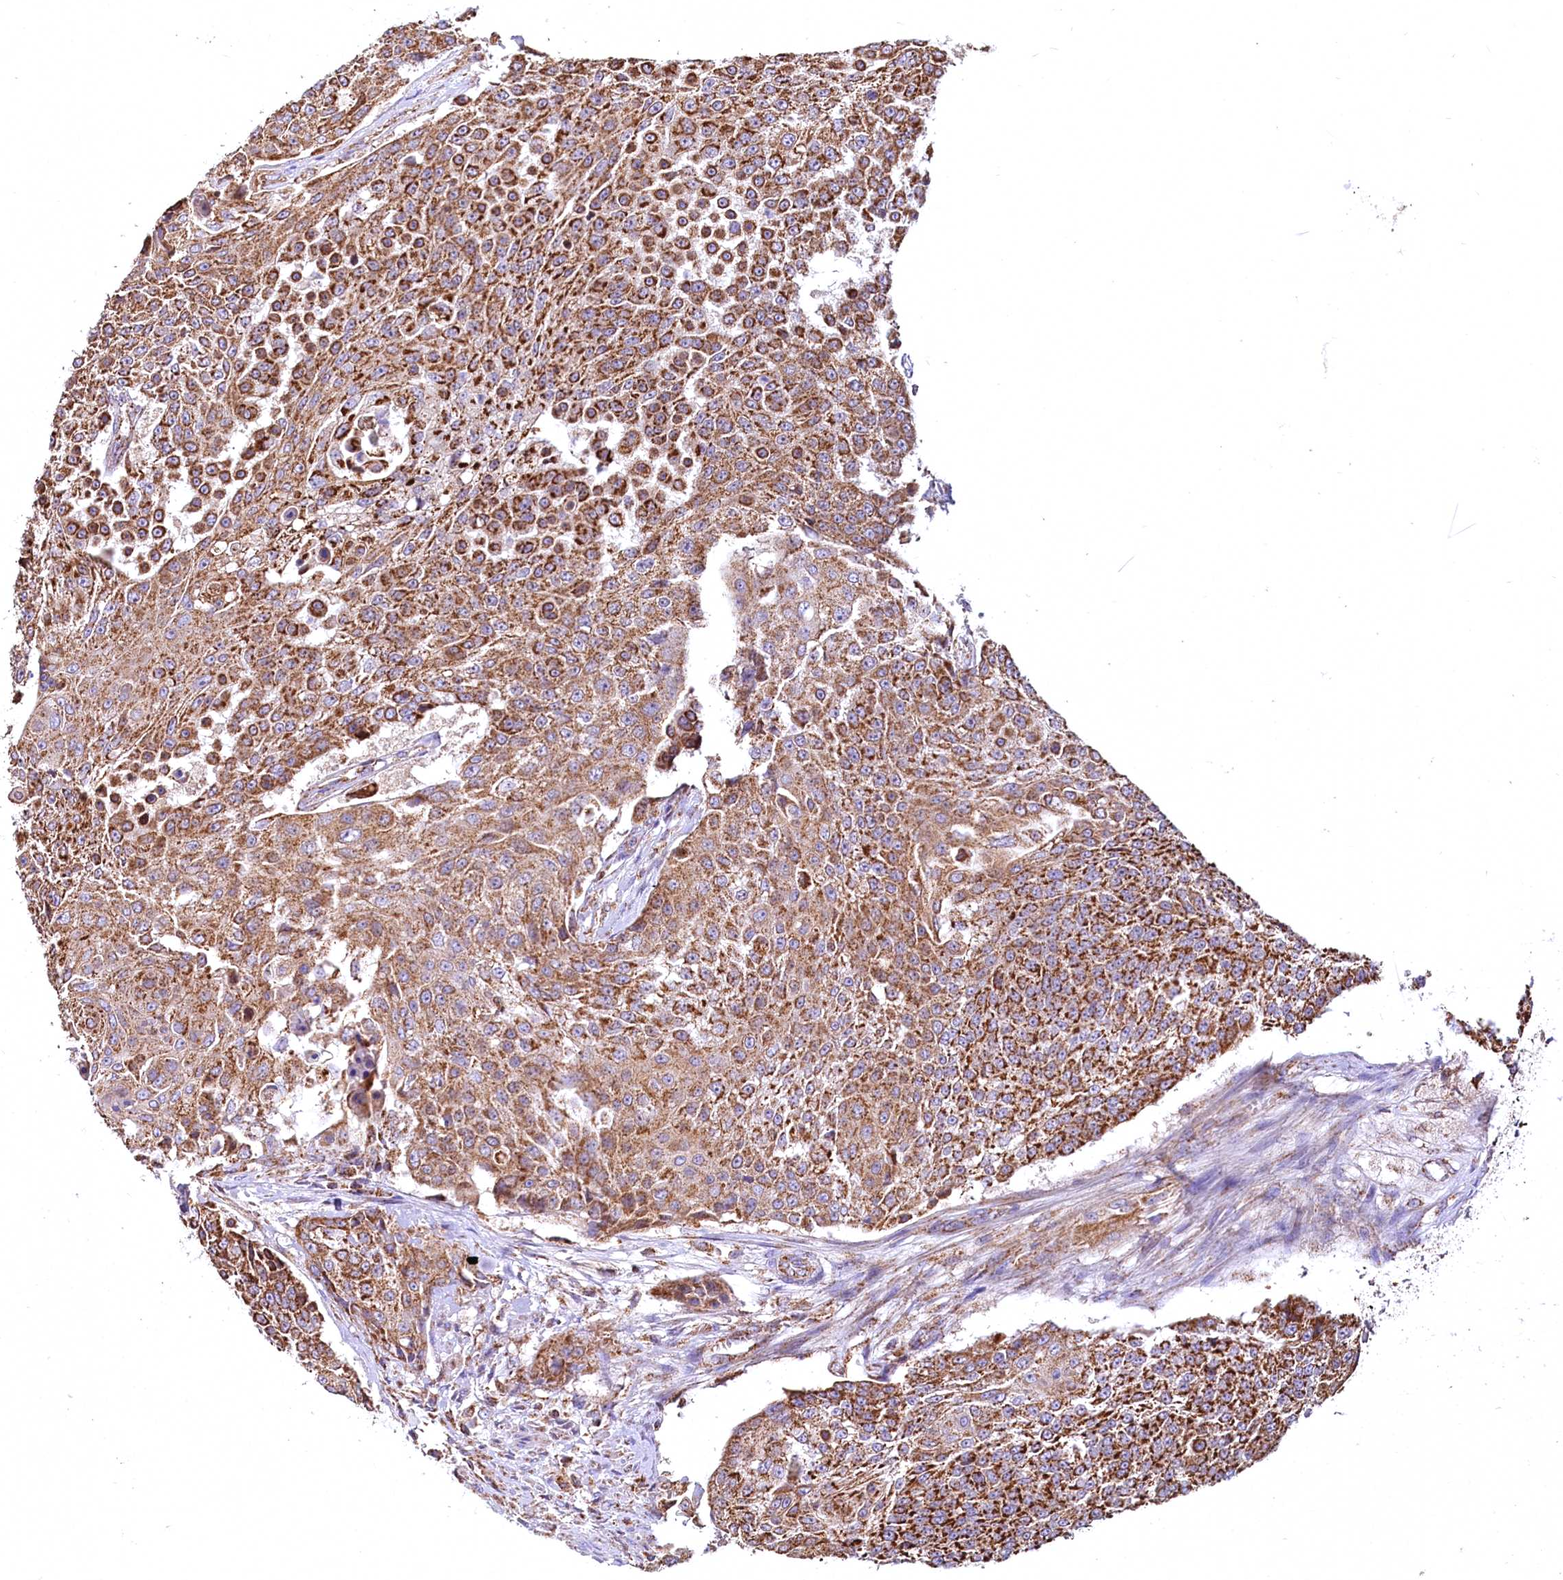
{"staining": {"intensity": "moderate", "quantity": ">75%", "location": "cytoplasmic/membranous"}, "tissue": "urothelial cancer", "cell_type": "Tumor cells", "image_type": "cancer", "snomed": [{"axis": "morphology", "description": "Urothelial carcinoma, High grade"}, {"axis": "topography", "description": "Urinary bladder"}], "caption": "There is medium levels of moderate cytoplasmic/membranous expression in tumor cells of urothelial carcinoma (high-grade), as demonstrated by immunohistochemical staining (brown color).", "gene": "NUDT15", "patient": {"sex": "female", "age": 63}}